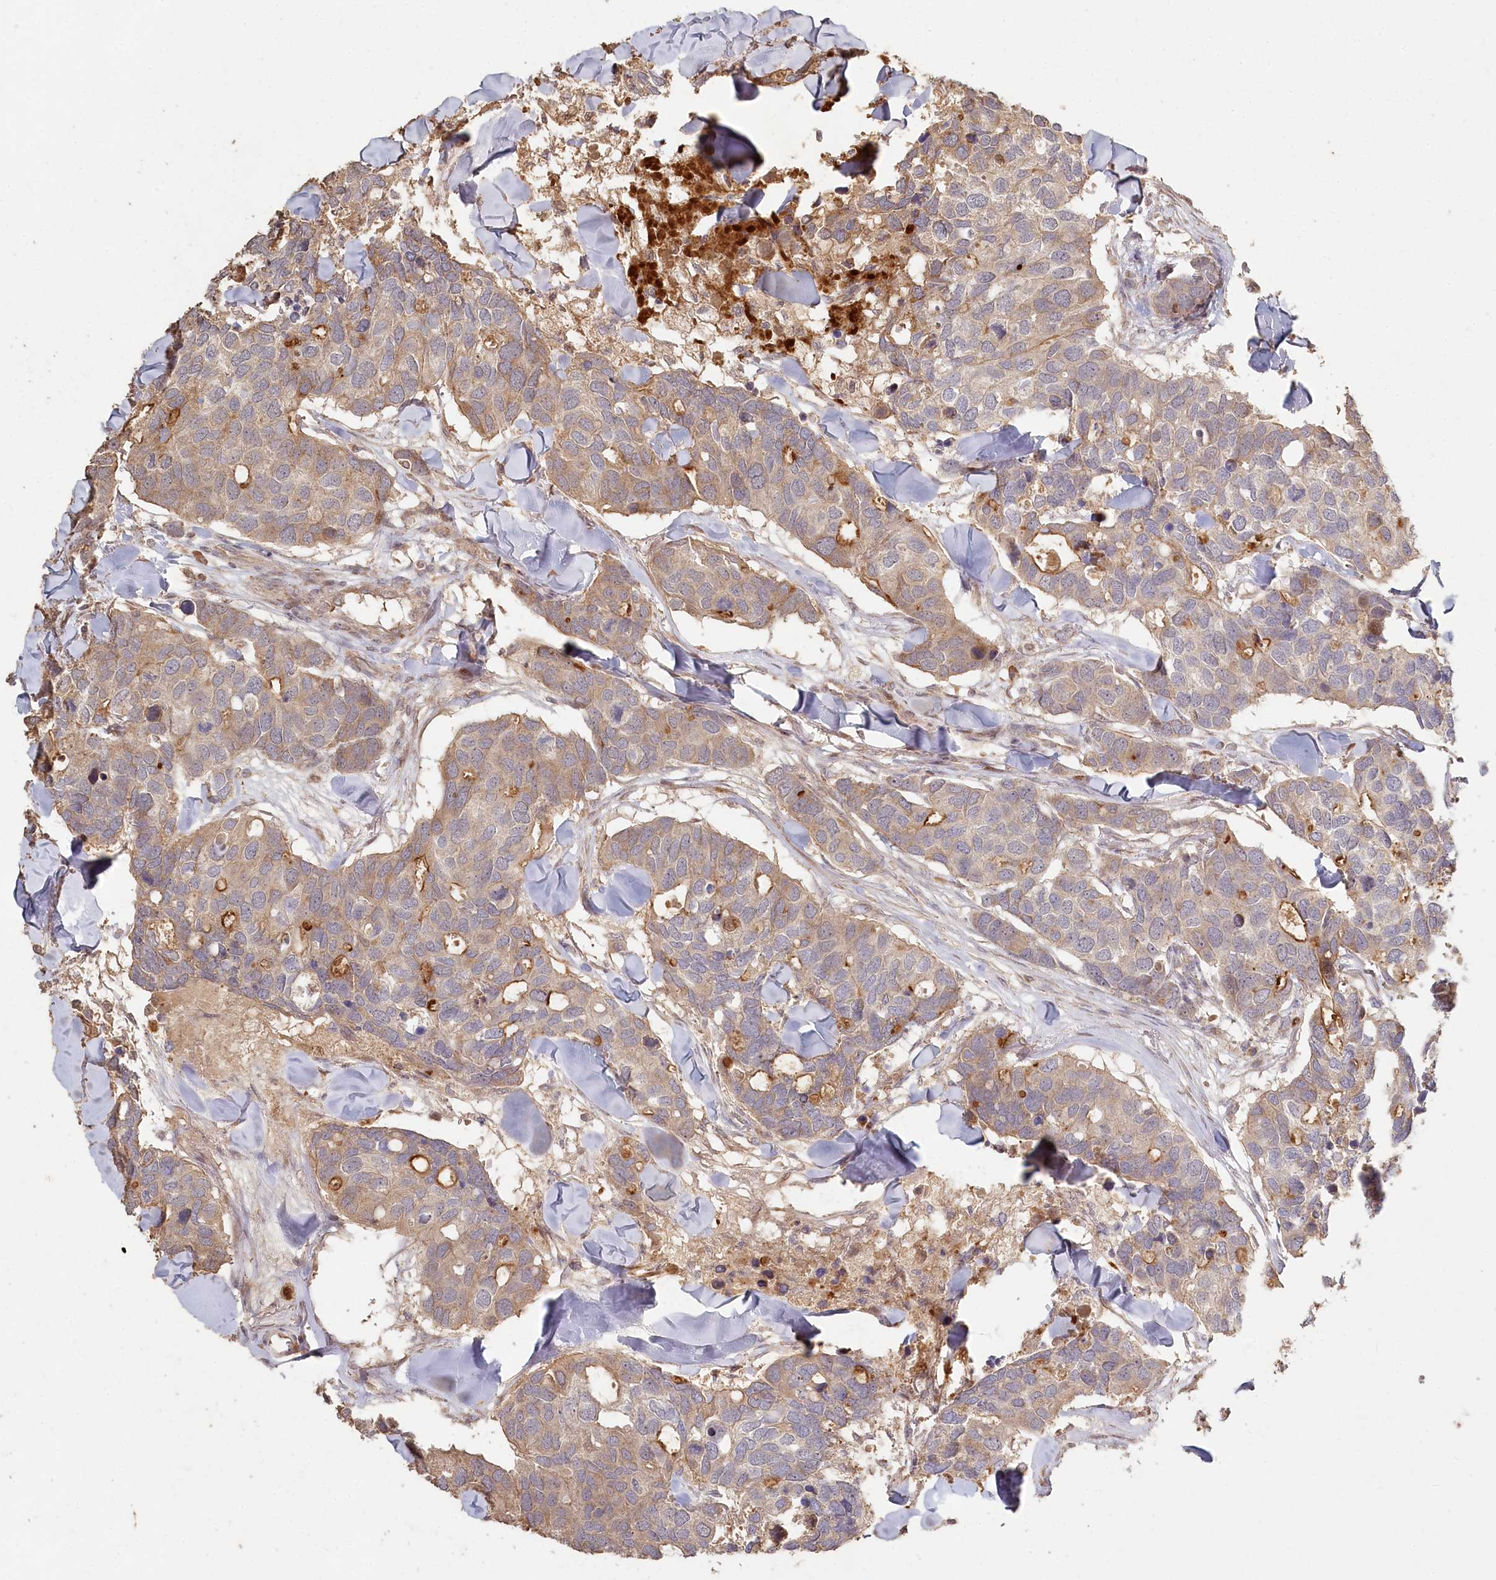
{"staining": {"intensity": "moderate", "quantity": "<25%", "location": "cytoplasmic/membranous"}, "tissue": "breast cancer", "cell_type": "Tumor cells", "image_type": "cancer", "snomed": [{"axis": "morphology", "description": "Duct carcinoma"}, {"axis": "topography", "description": "Breast"}], "caption": "Tumor cells exhibit low levels of moderate cytoplasmic/membranous positivity in approximately <25% of cells in human breast cancer.", "gene": "HAL", "patient": {"sex": "female", "age": 83}}